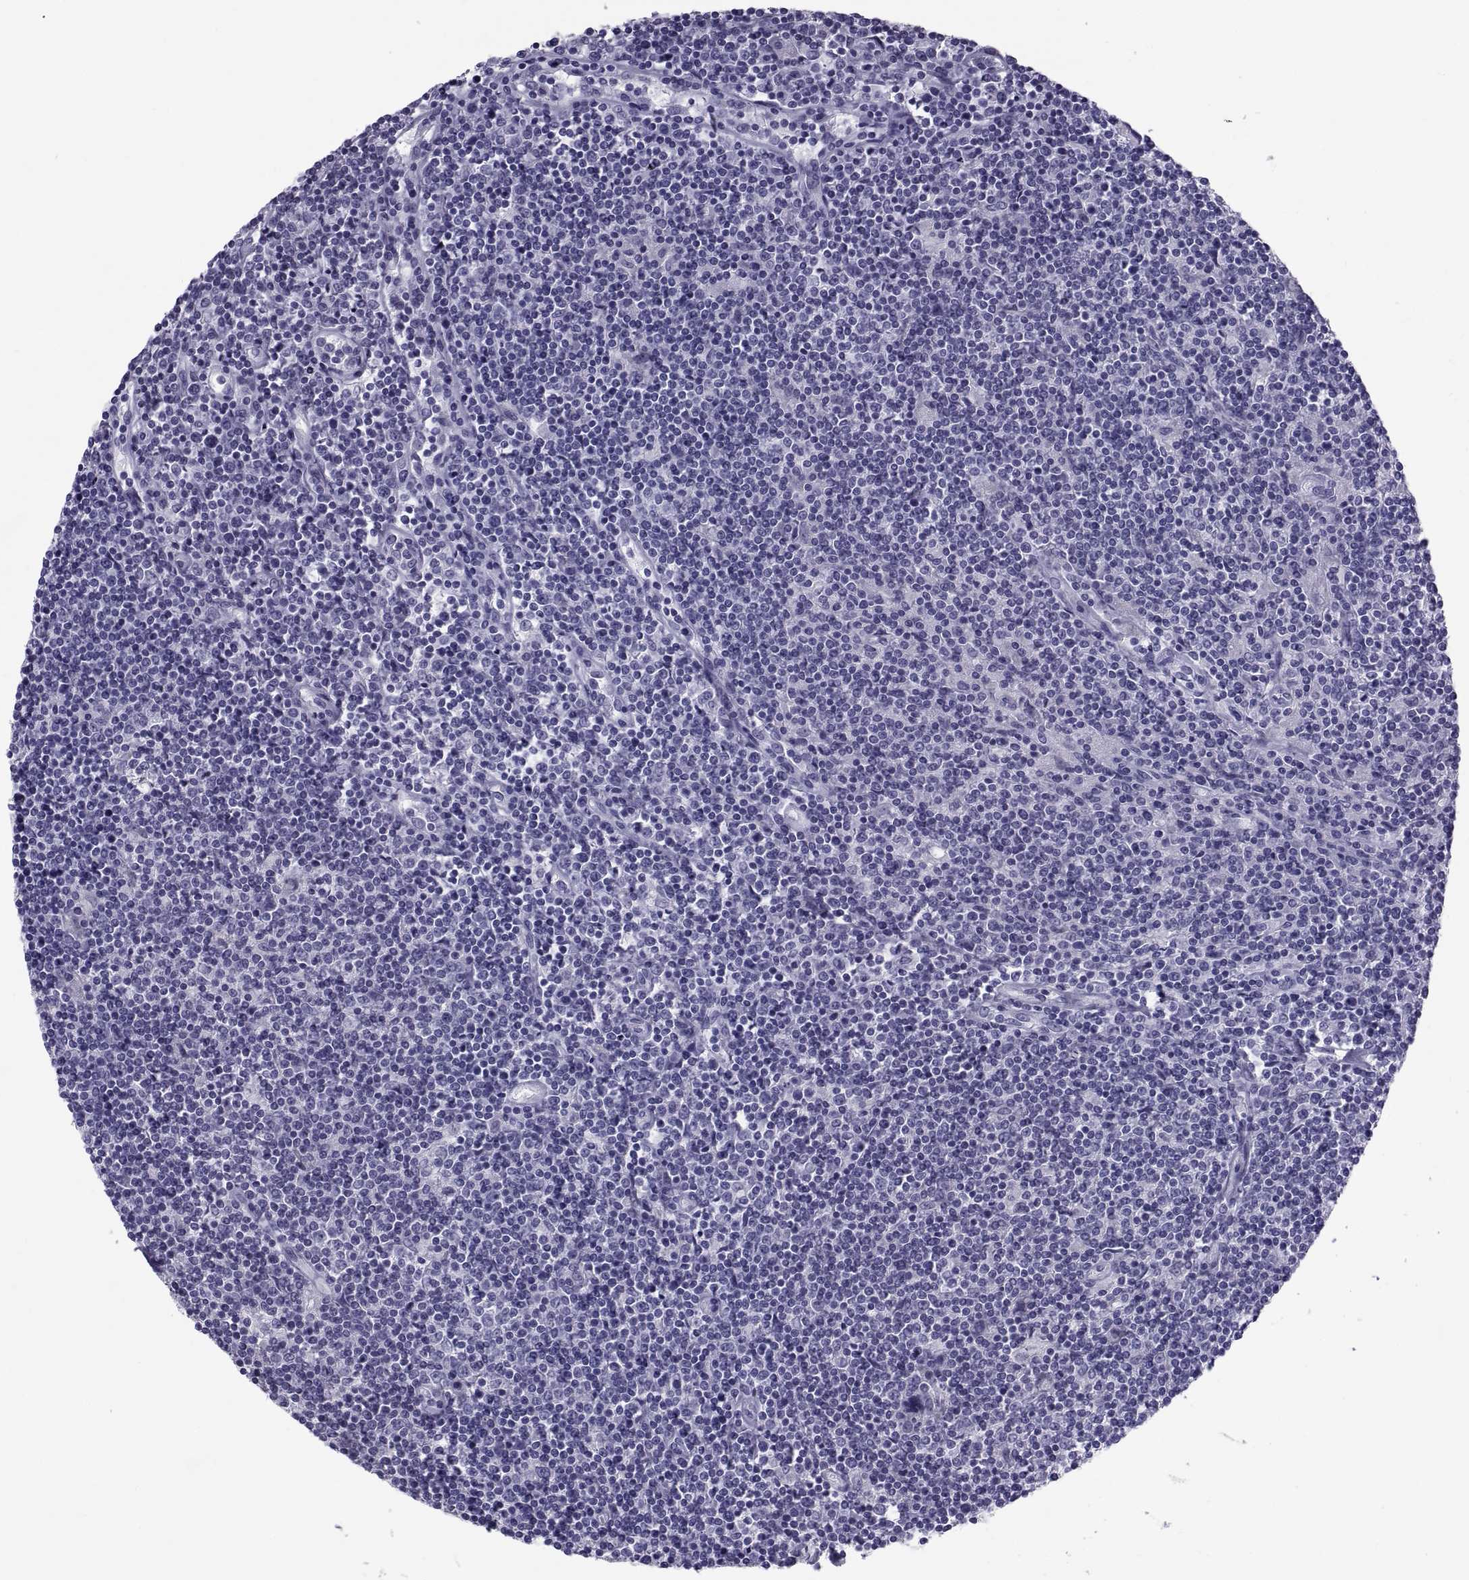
{"staining": {"intensity": "negative", "quantity": "none", "location": "none"}, "tissue": "lymphoma", "cell_type": "Tumor cells", "image_type": "cancer", "snomed": [{"axis": "morphology", "description": "Hodgkin's disease, NOS"}, {"axis": "topography", "description": "Lymph node"}], "caption": "Immunohistochemical staining of human lymphoma shows no significant expression in tumor cells.", "gene": "DEFB129", "patient": {"sex": "male", "age": 40}}